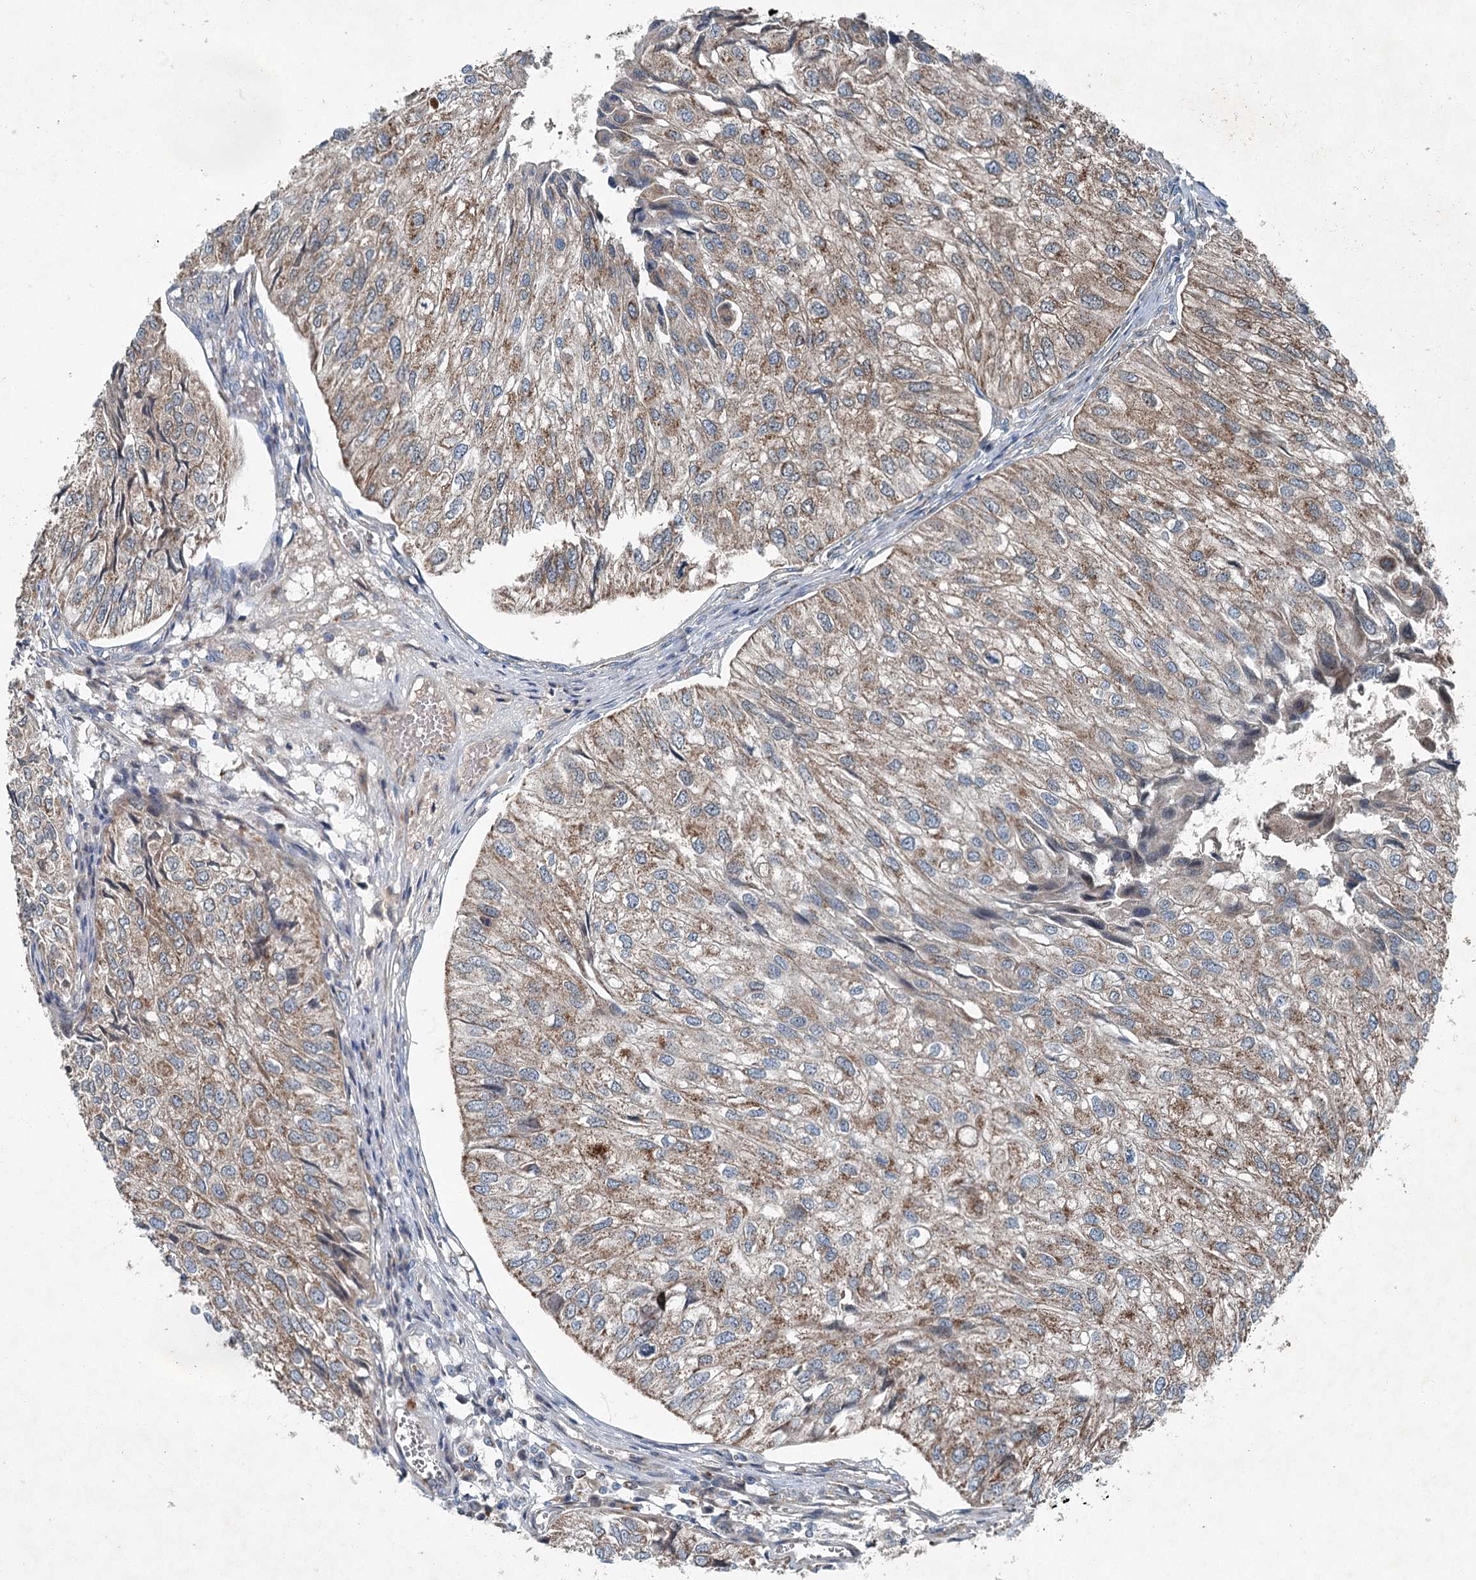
{"staining": {"intensity": "moderate", "quantity": ">75%", "location": "cytoplasmic/membranous"}, "tissue": "urothelial cancer", "cell_type": "Tumor cells", "image_type": "cancer", "snomed": [{"axis": "morphology", "description": "Urothelial carcinoma, Low grade"}, {"axis": "topography", "description": "Urinary bladder"}], "caption": "Urothelial cancer stained with a brown dye displays moderate cytoplasmic/membranous positive positivity in approximately >75% of tumor cells.", "gene": "CHCHD5", "patient": {"sex": "female", "age": 89}}